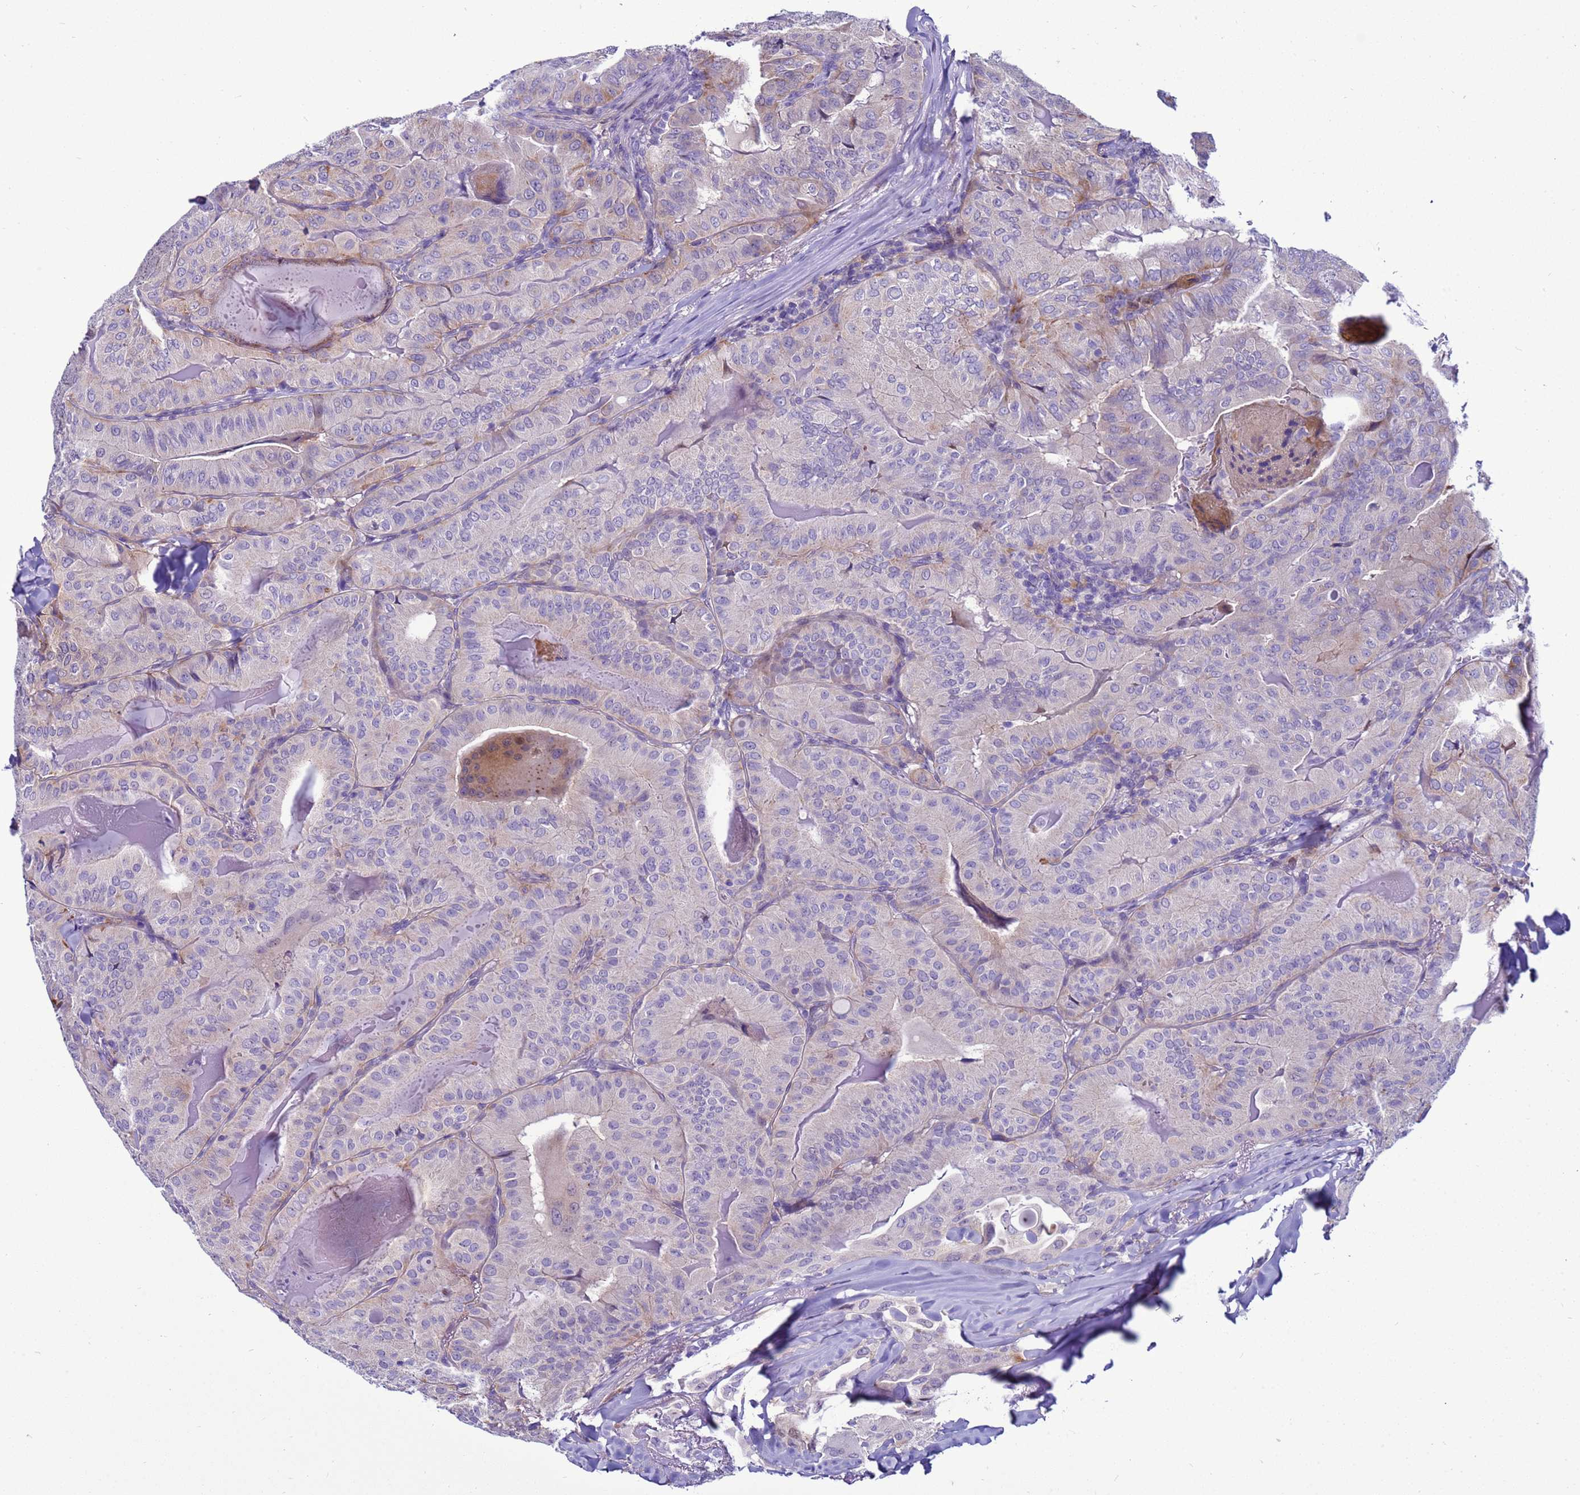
{"staining": {"intensity": "weak", "quantity": "<25%", "location": "cytoplasmic/membranous"}, "tissue": "thyroid cancer", "cell_type": "Tumor cells", "image_type": "cancer", "snomed": [{"axis": "morphology", "description": "Papillary adenocarcinoma, NOS"}, {"axis": "topography", "description": "Thyroid gland"}], "caption": "Immunohistochemical staining of human papillary adenocarcinoma (thyroid) shows no significant positivity in tumor cells. (IHC, brightfield microscopy, high magnification).", "gene": "NAT2", "patient": {"sex": "female", "age": 68}}